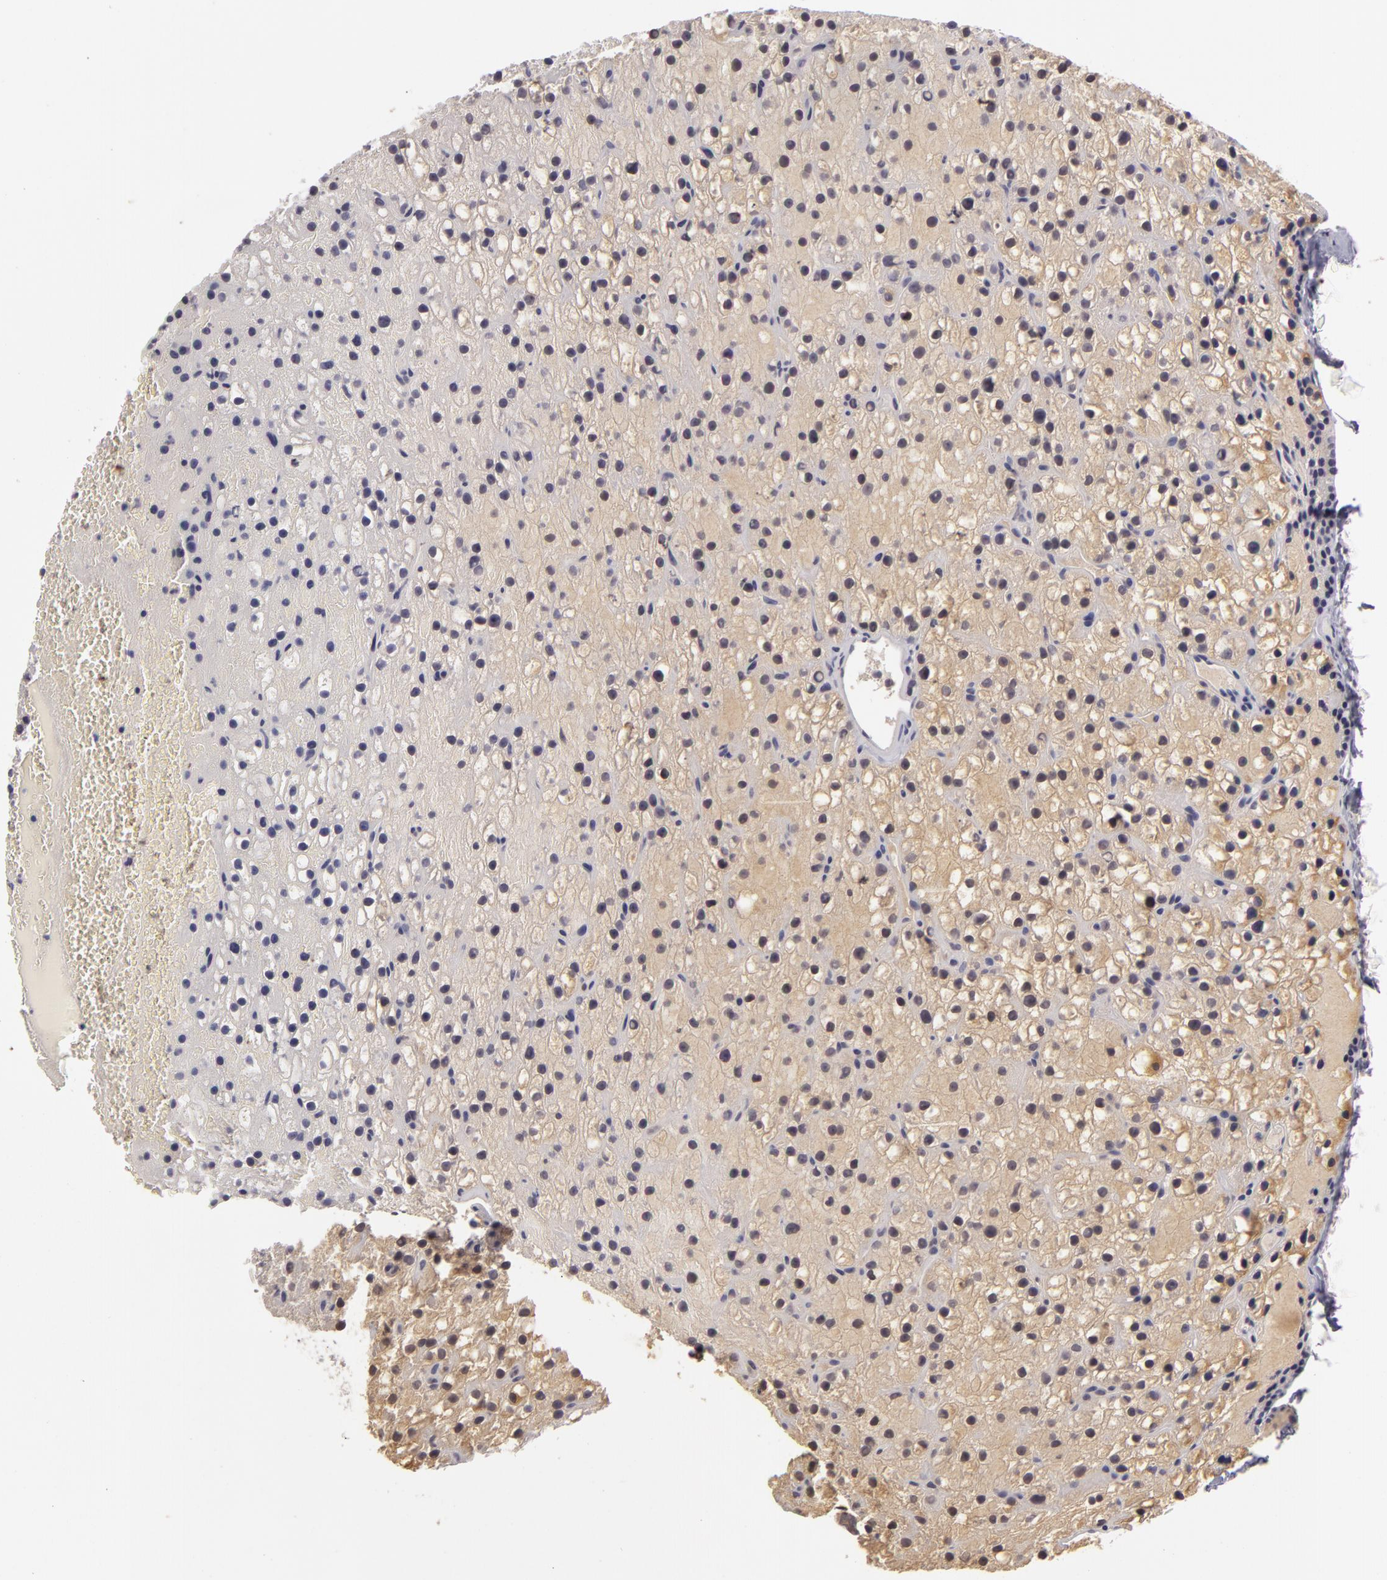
{"staining": {"intensity": "negative", "quantity": "none", "location": "none"}, "tissue": "parathyroid gland", "cell_type": "Glandular cells", "image_type": "normal", "snomed": [{"axis": "morphology", "description": "Normal tissue, NOS"}, {"axis": "topography", "description": "Parathyroid gland"}], "caption": "DAB (3,3'-diaminobenzidine) immunohistochemical staining of benign parathyroid gland shows no significant expression in glandular cells. (Stains: DAB (3,3'-diaminobenzidine) IHC with hematoxylin counter stain, Microscopy: brightfield microscopy at high magnification).", "gene": "GNPDA1", "patient": {"sex": "female", "age": 71}}